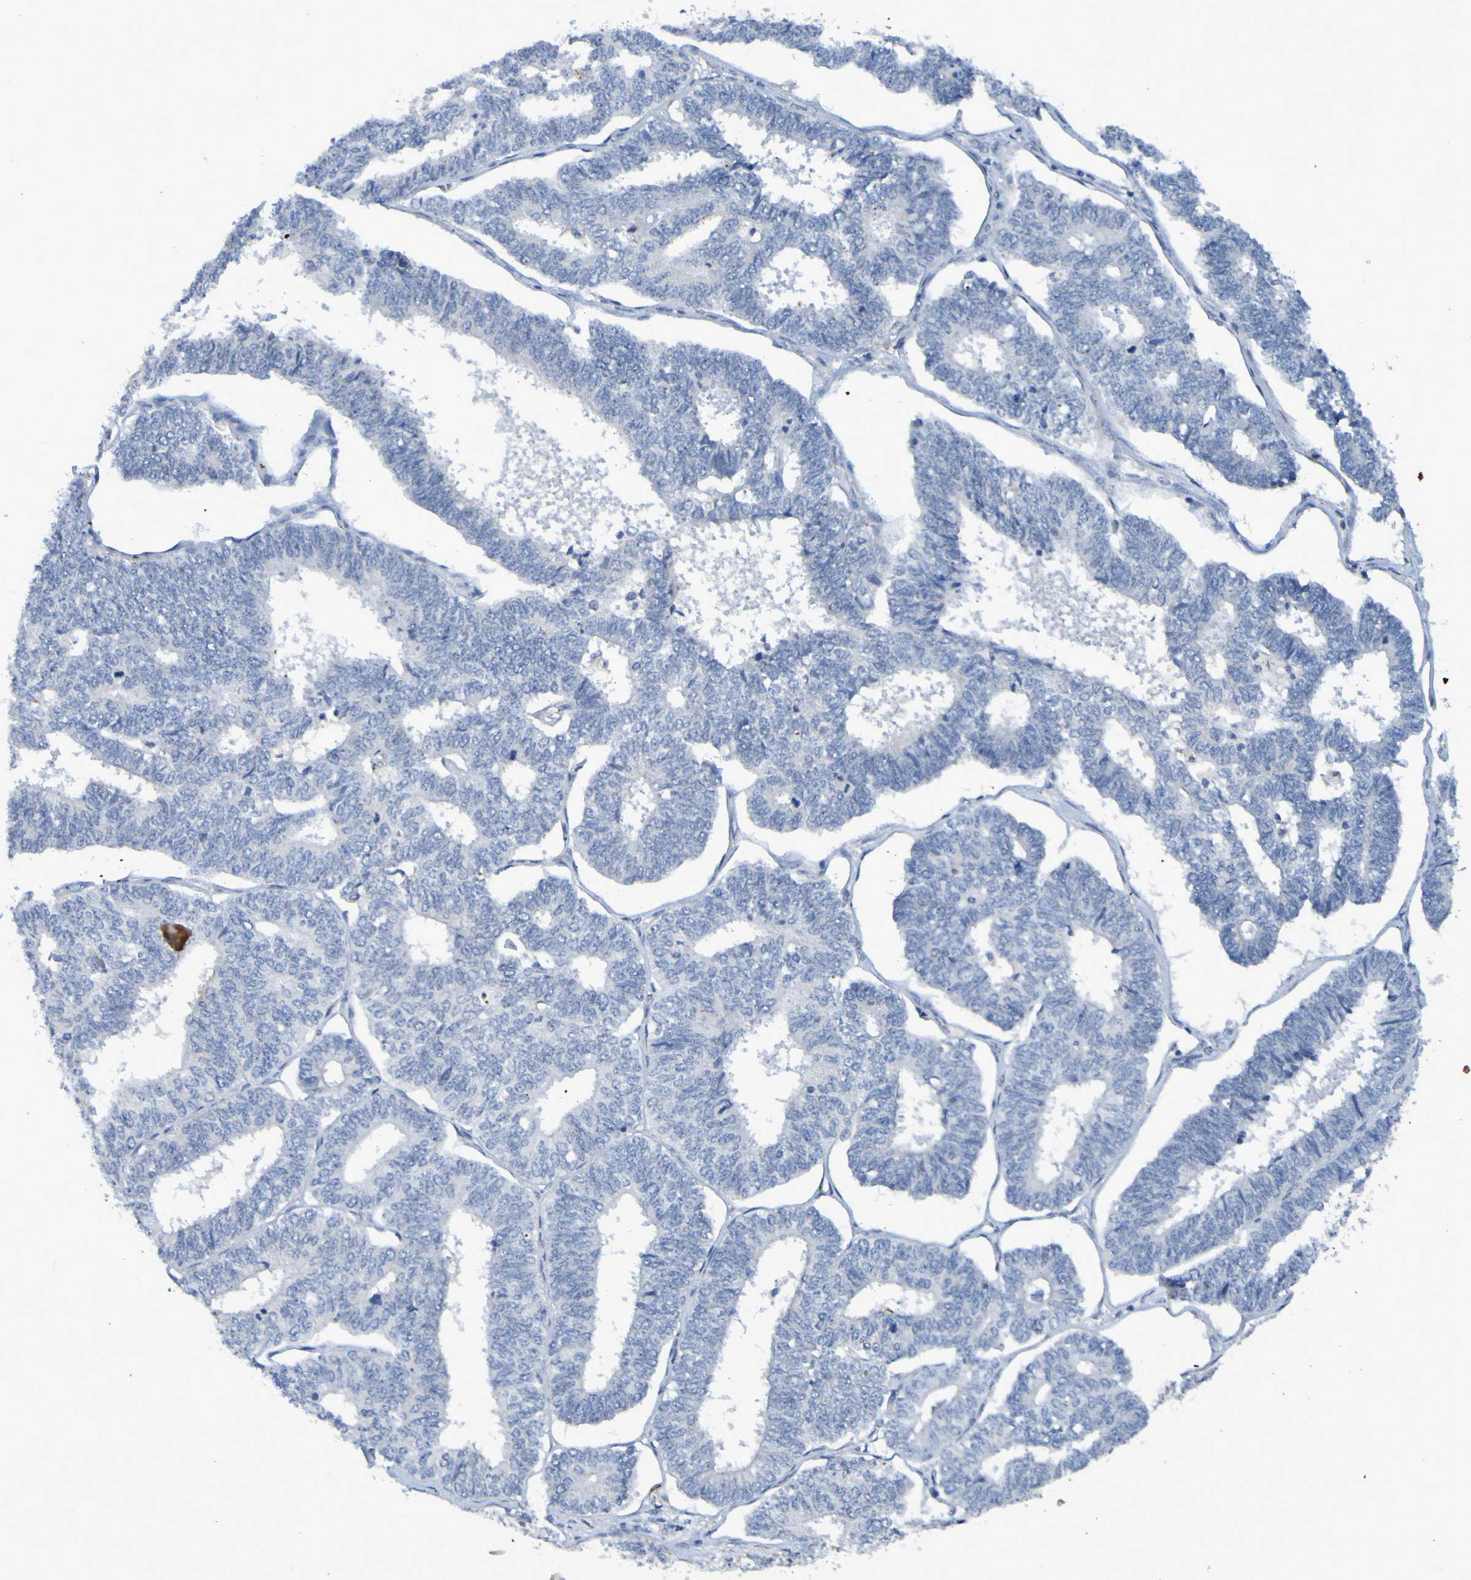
{"staining": {"intensity": "negative", "quantity": "none", "location": "none"}, "tissue": "endometrial cancer", "cell_type": "Tumor cells", "image_type": "cancer", "snomed": [{"axis": "morphology", "description": "Adenocarcinoma, NOS"}, {"axis": "topography", "description": "Endometrium"}], "caption": "DAB immunohistochemical staining of human endometrial adenocarcinoma displays no significant expression in tumor cells.", "gene": "VMA21", "patient": {"sex": "female", "age": 70}}